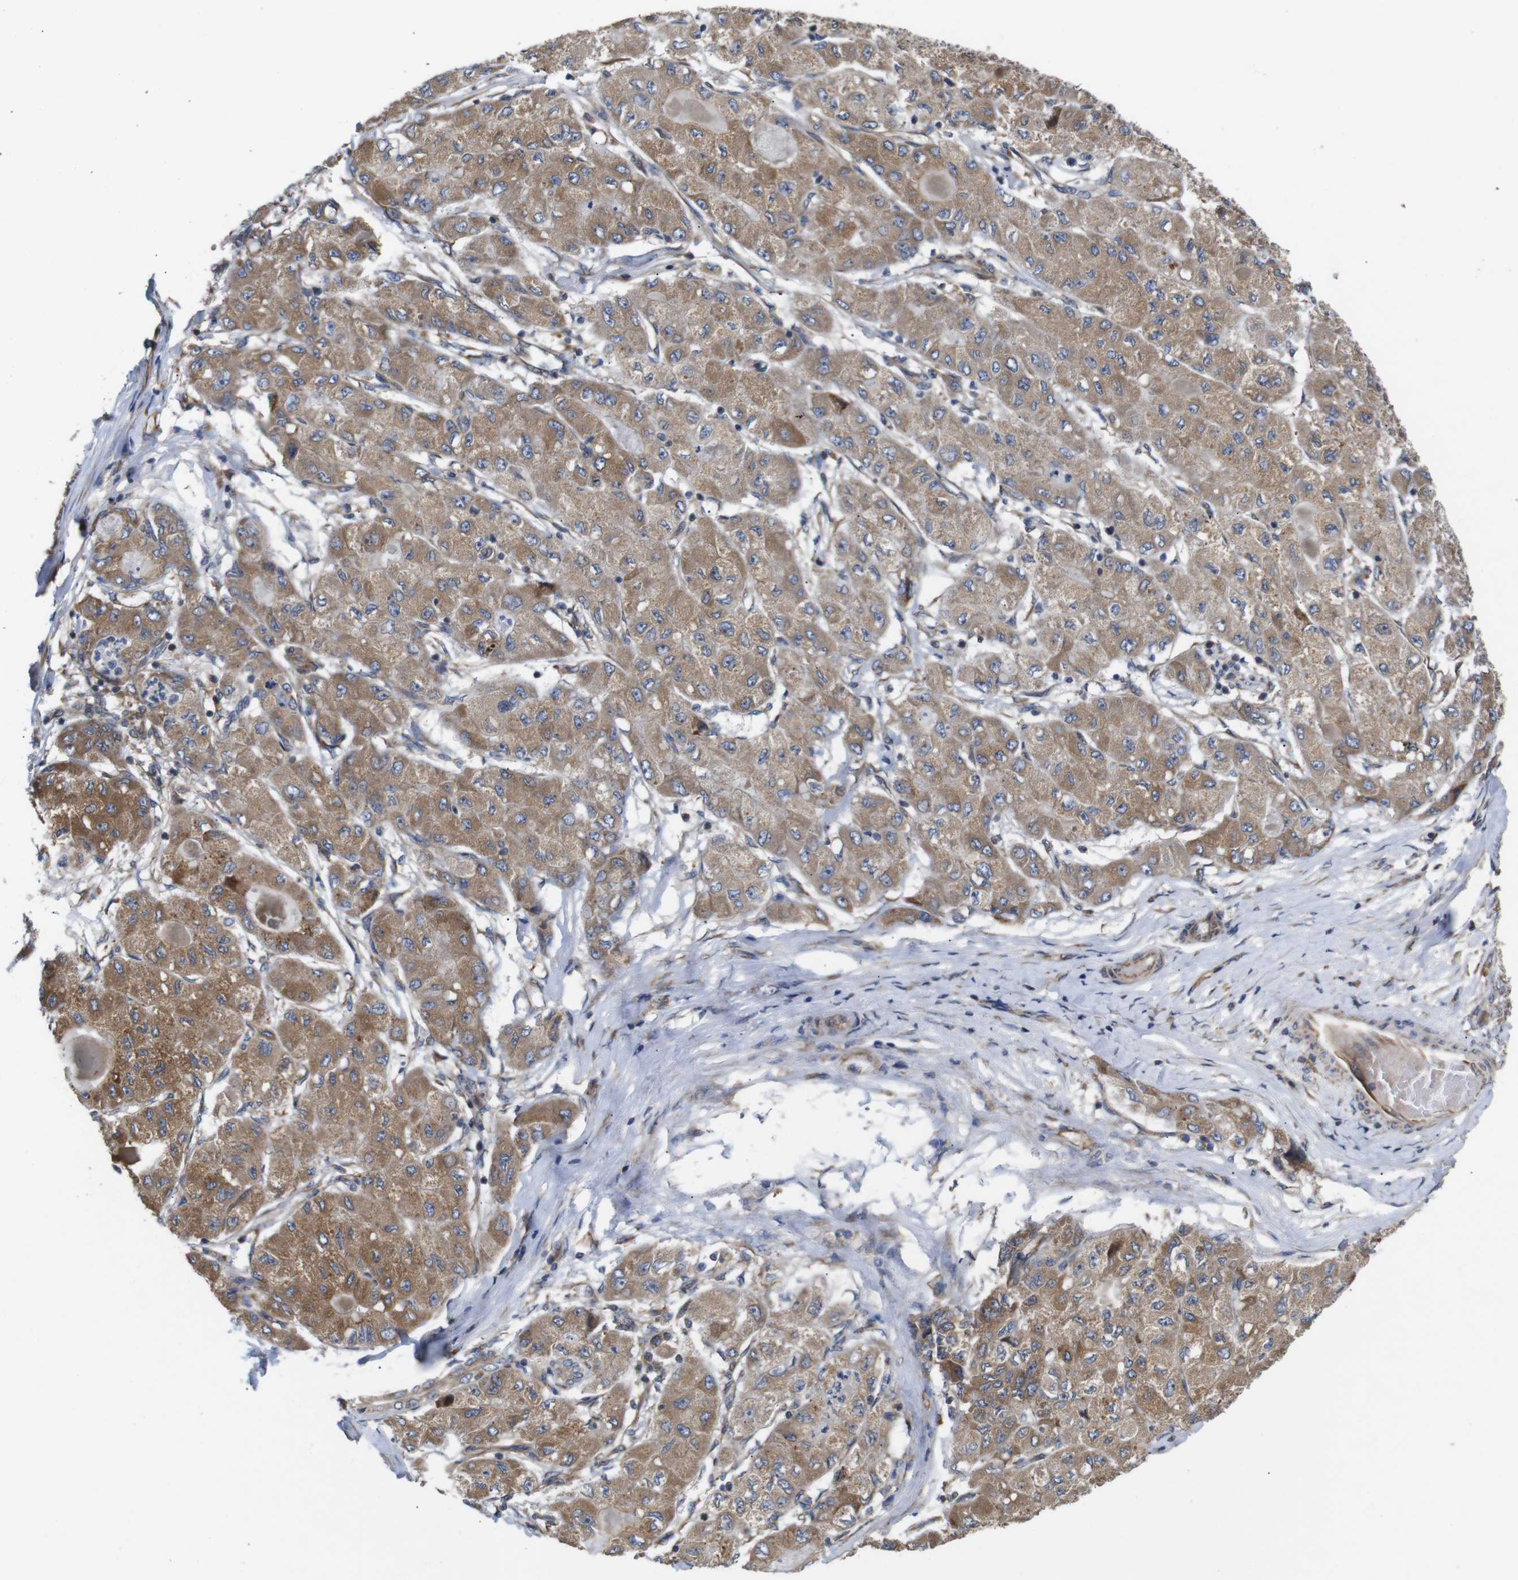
{"staining": {"intensity": "moderate", "quantity": ">75%", "location": "cytoplasmic/membranous"}, "tissue": "liver cancer", "cell_type": "Tumor cells", "image_type": "cancer", "snomed": [{"axis": "morphology", "description": "Carcinoma, Hepatocellular, NOS"}, {"axis": "topography", "description": "Liver"}], "caption": "DAB immunohistochemical staining of liver cancer demonstrates moderate cytoplasmic/membranous protein staining in about >75% of tumor cells. (DAB (3,3'-diaminobenzidine) = brown stain, brightfield microscopy at high magnification).", "gene": "POMK", "patient": {"sex": "male", "age": 80}}